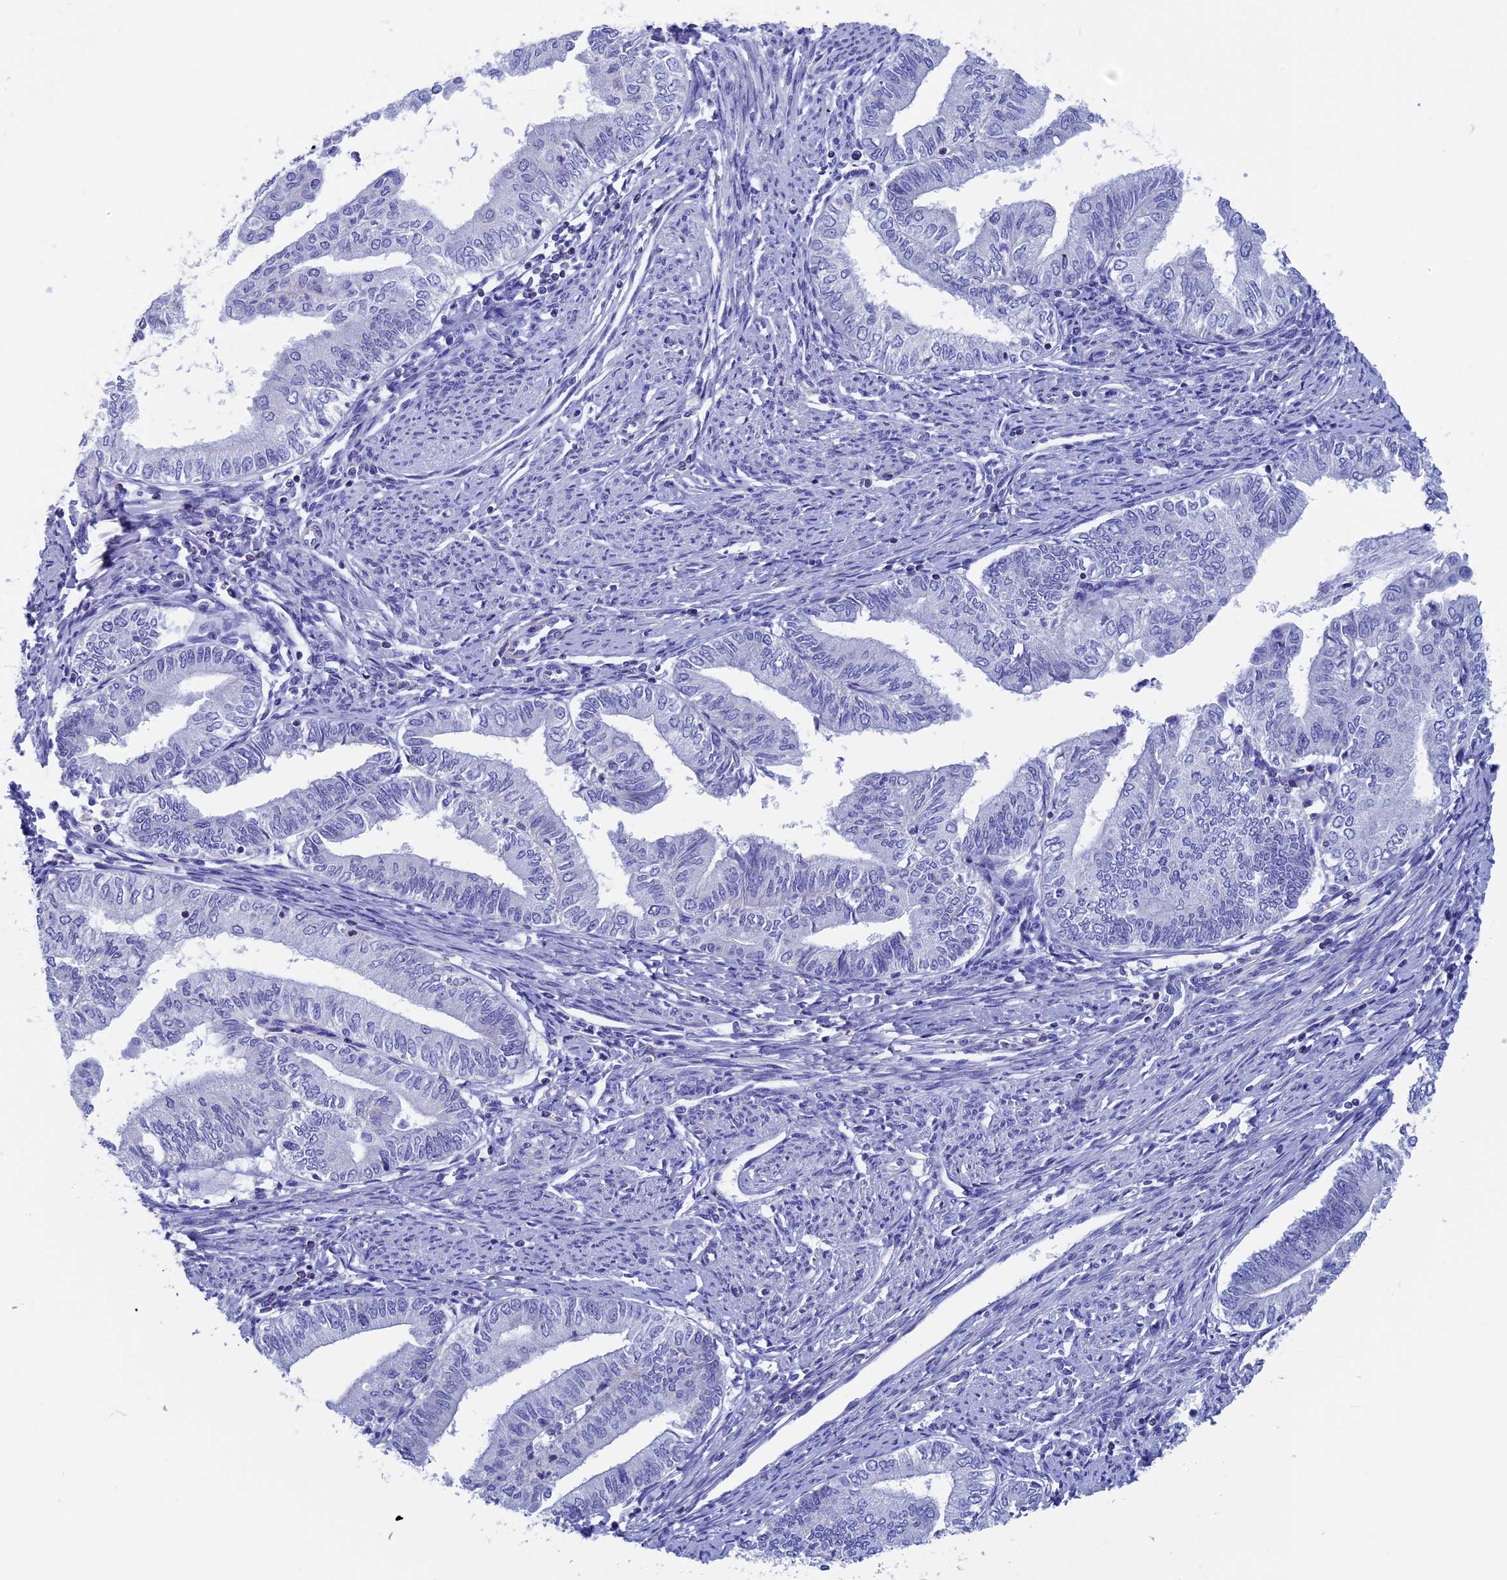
{"staining": {"intensity": "negative", "quantity": "none", "location": "none"}, "tissue": "endometrial cancer", "cell_type": "Tumor cells", "image_type": "cancer", "snomed": [{"axis": "morphology", "description": "Adenocarcinoma, NOS"}, {"axis": "topography", "description": "Endometrium"}], "caption": "There is no significant expression in tumor cells of endometrial cancer (adenocarcinoma).", "gene": "SEPTIN1", "patient": {"sex": "female", "age": 66}}